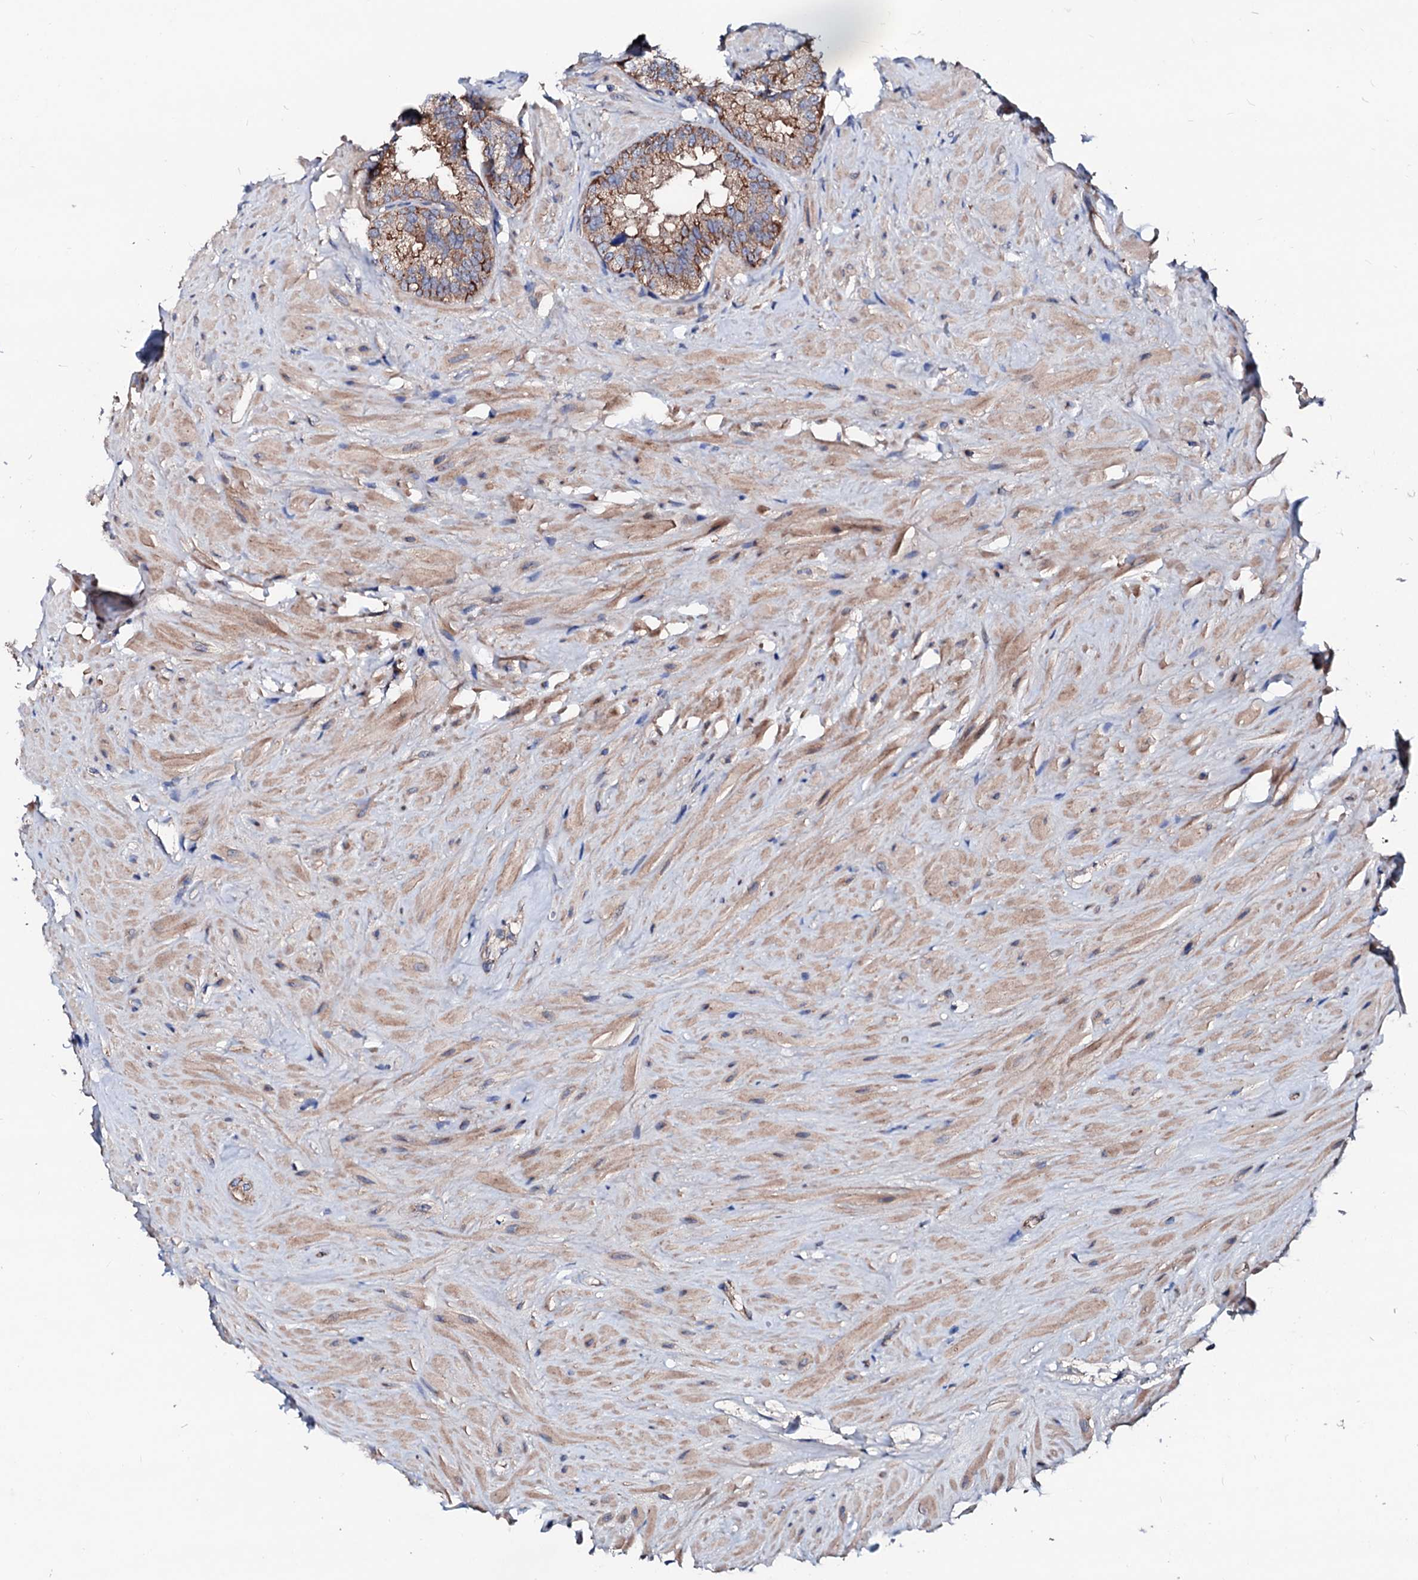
{"staining": {"intensity": "moderate", "quantity": ">75%", "location": "cytoplasmic/membranous"}, "tissue": "seminal vesicle", "cell_type": "Glandular cells", "image_type": "normal", "snomed": [{"axis": "morphology", "description": "Normal tissue, NOS"}, {"axis": "topography", "description": "Seminal veicle"}], "caption": "Immunohistochemical staining of unremarkable human seminal vesicle demonstrates medium levels of moderate cytoplasmic/membranous expression in approximately >75% of glandular cells.", "gene": "TBCEL", "patient": {"sex": "male", "age": 80}}